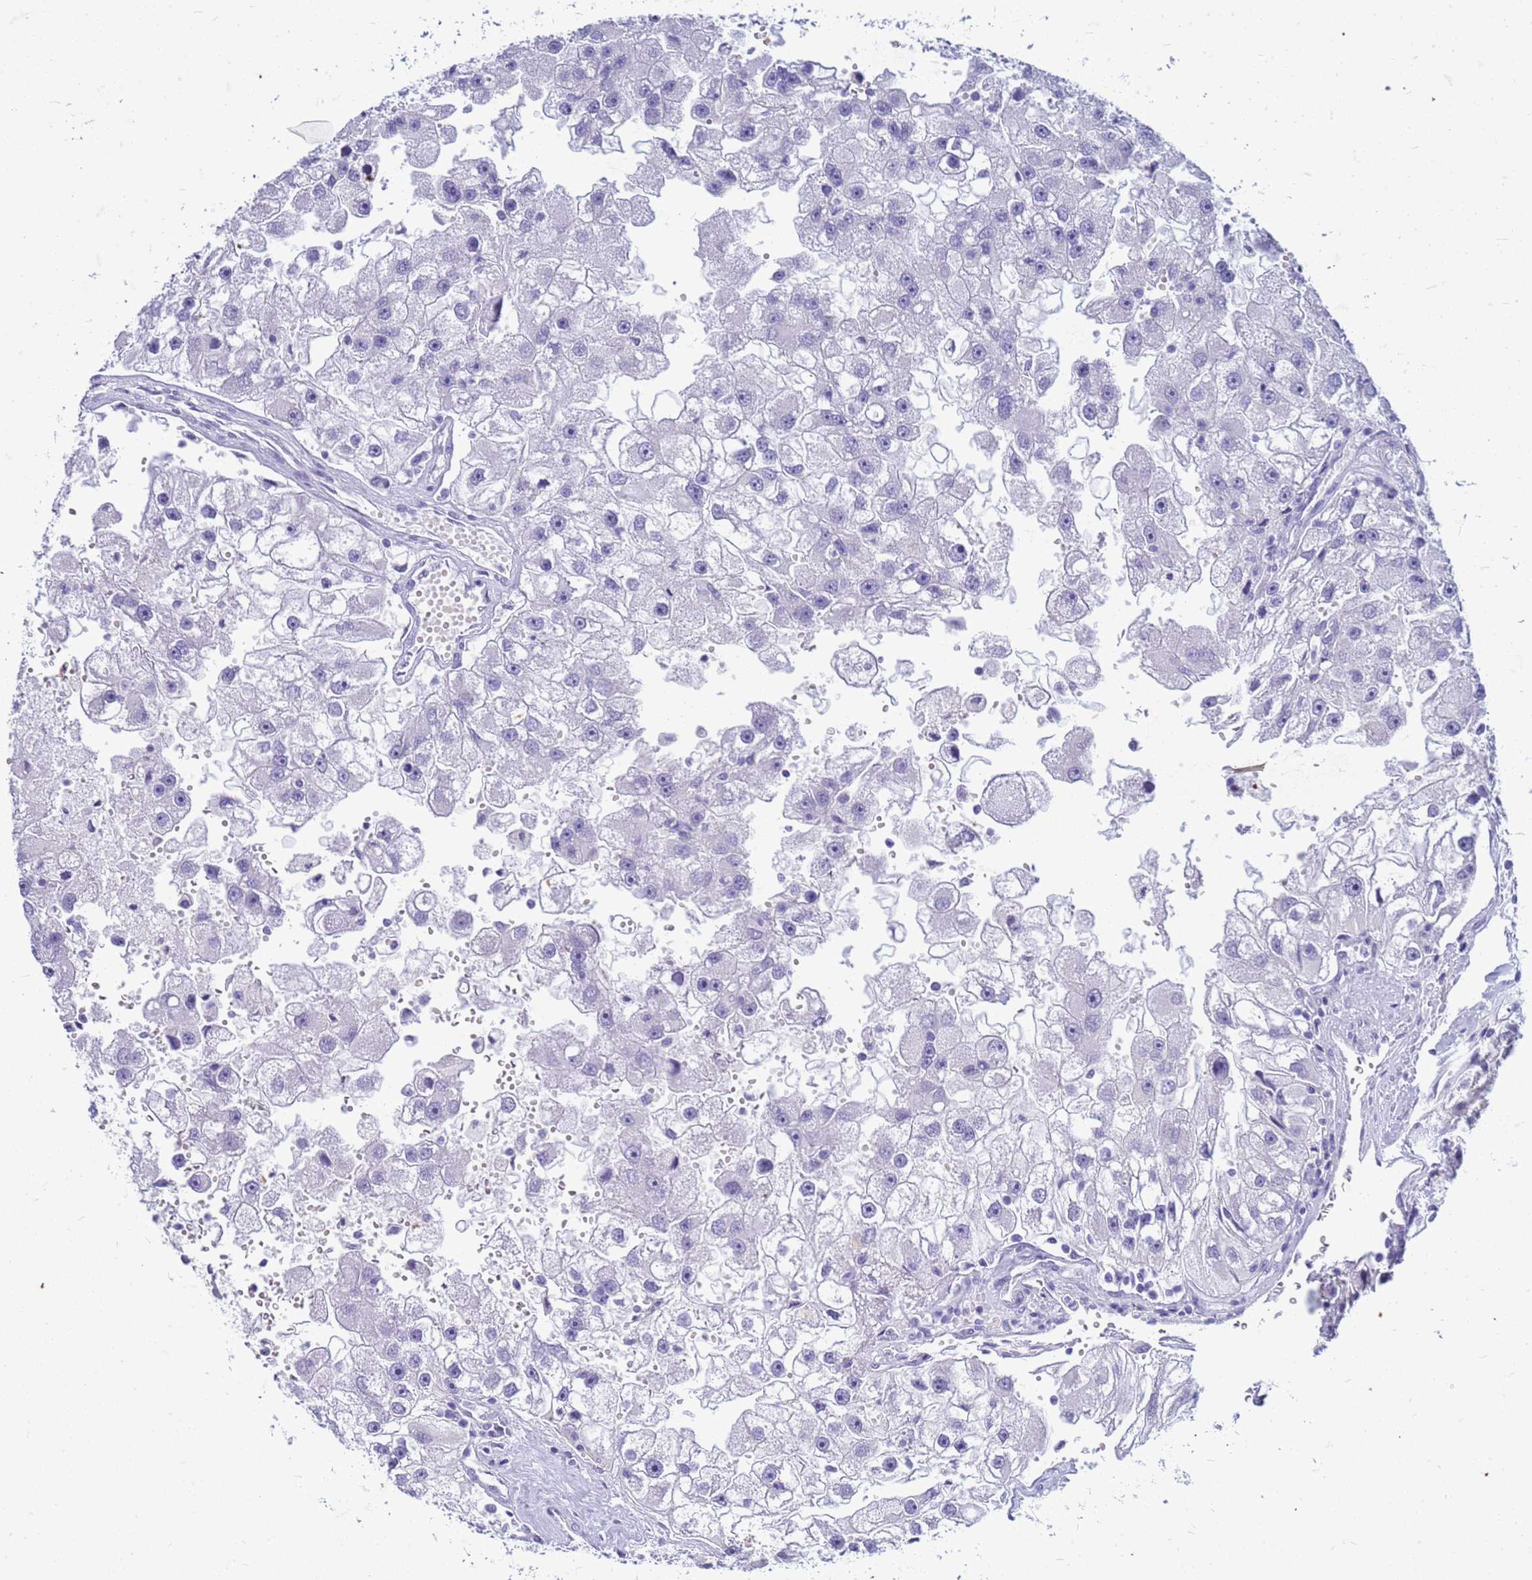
{"staining": {"intensity": "negative", "quantity": "none", "location": "none"}, "tissue": "renal cancer", "cell_type": "Tumor cells", "image_type": "cancer", "snomed": [{"axis": "morphology", "description": "Adenocarcinoma, NOS"}, {"axis": "topography", "description": "Kidney"}], "caption": "Immunohistochemistry (IHC) image of renal cancer stained for a protein (brown), which displays no staining in tumor cells.", "gene": "CFAP100", "patient": {"sex": "male", "age": 63}}